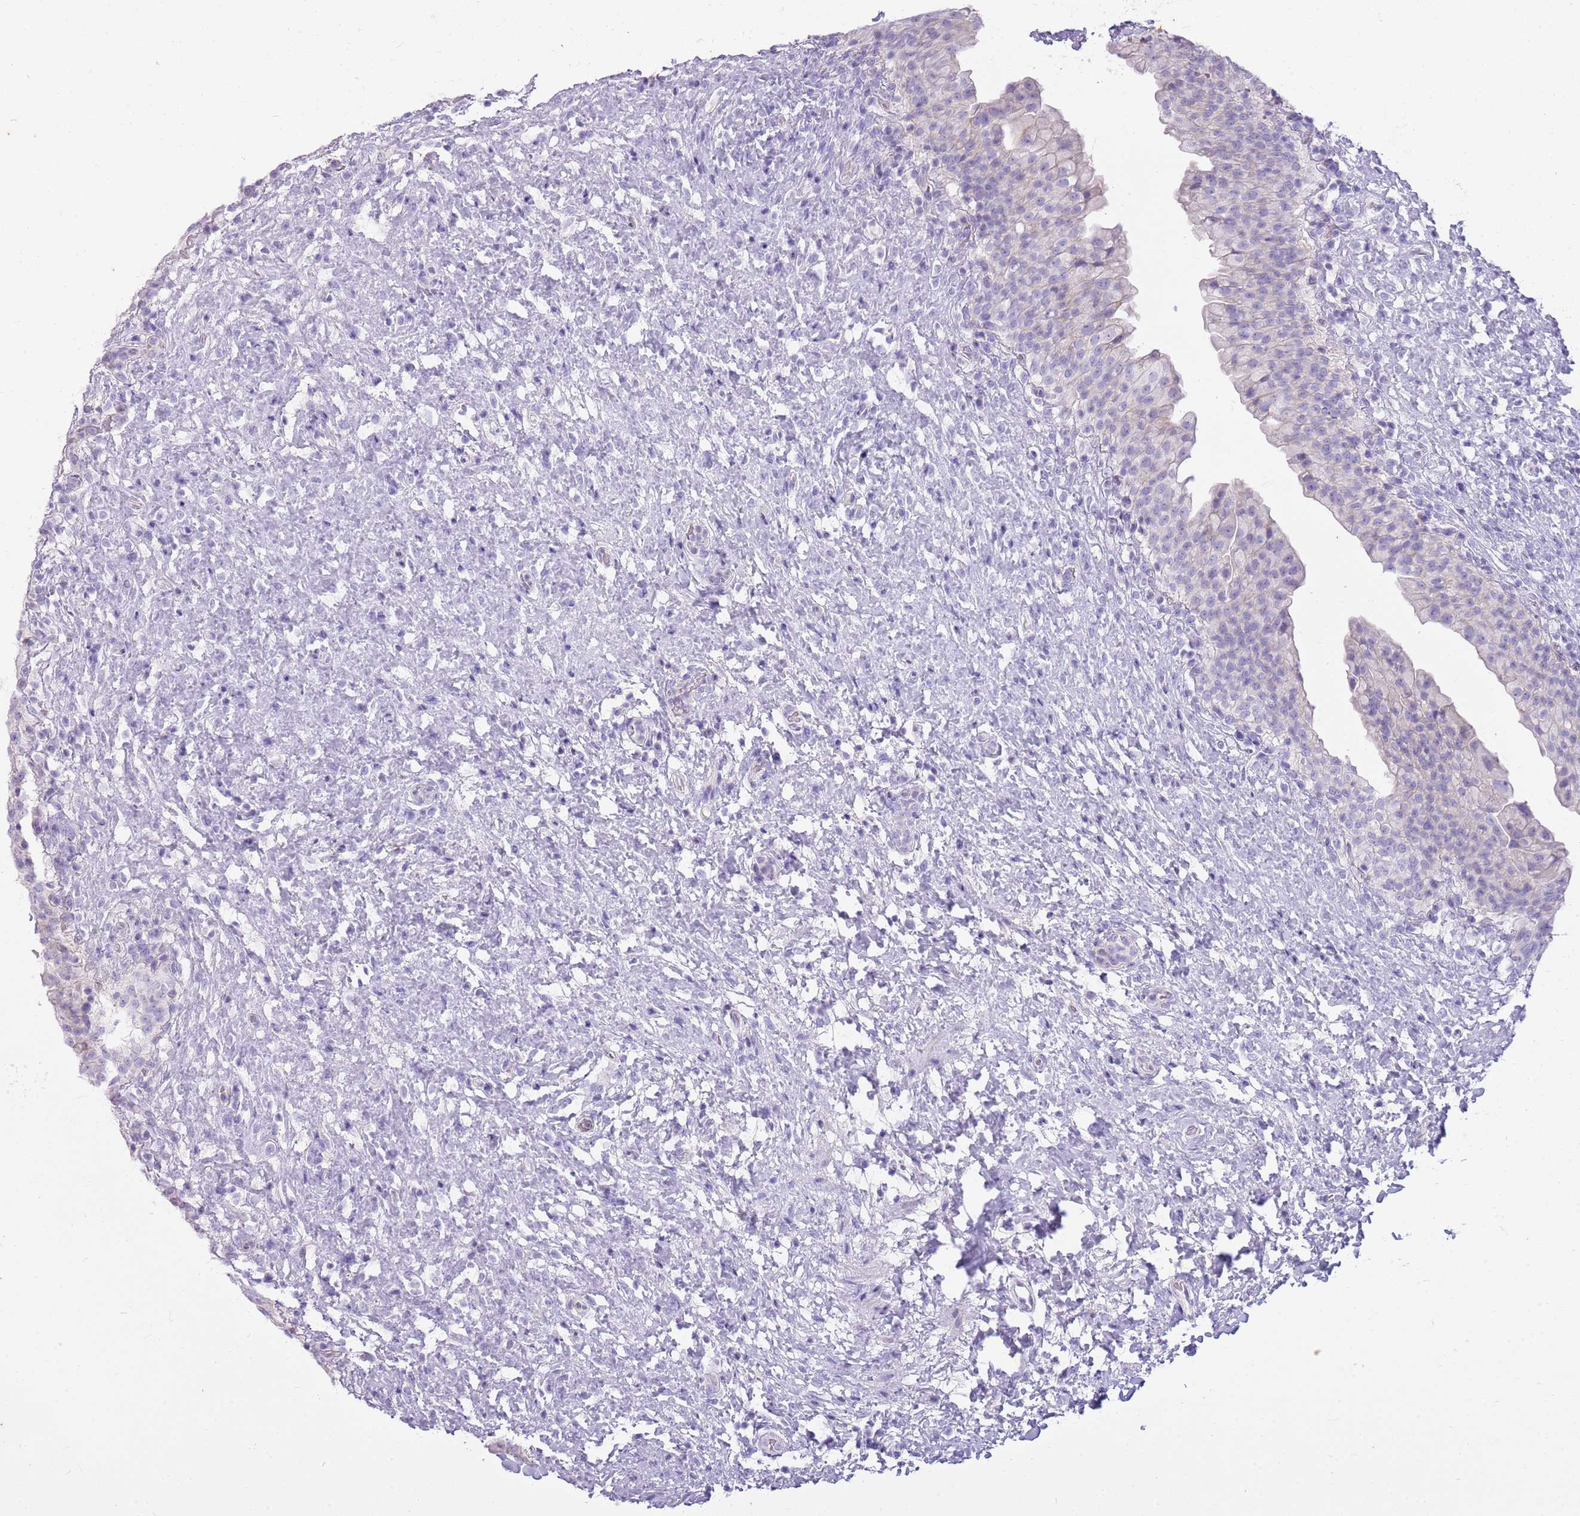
{"staining": {"intensity": "negative", "quantity": "none", "location": "none"}, "tissue": "urinary bladder", "cell_type": "Urothelial cells", "image_type": "normal", "snomed": [{"axis": "morphology", "description": "Normal tissue, NOS"}, {"axis": "topography", "description": "Urinary bladder"}], "caption": "DAB (3,3'-diaminobenzidine) immunohistochemical staining of unremarkable human urinary bladder reveals no significant expression in urothelial cells. (DAB immunohistochemistry, high magnification).", "gene": "CNPPD1", "patient": {"sex": "female", "age": 27}}